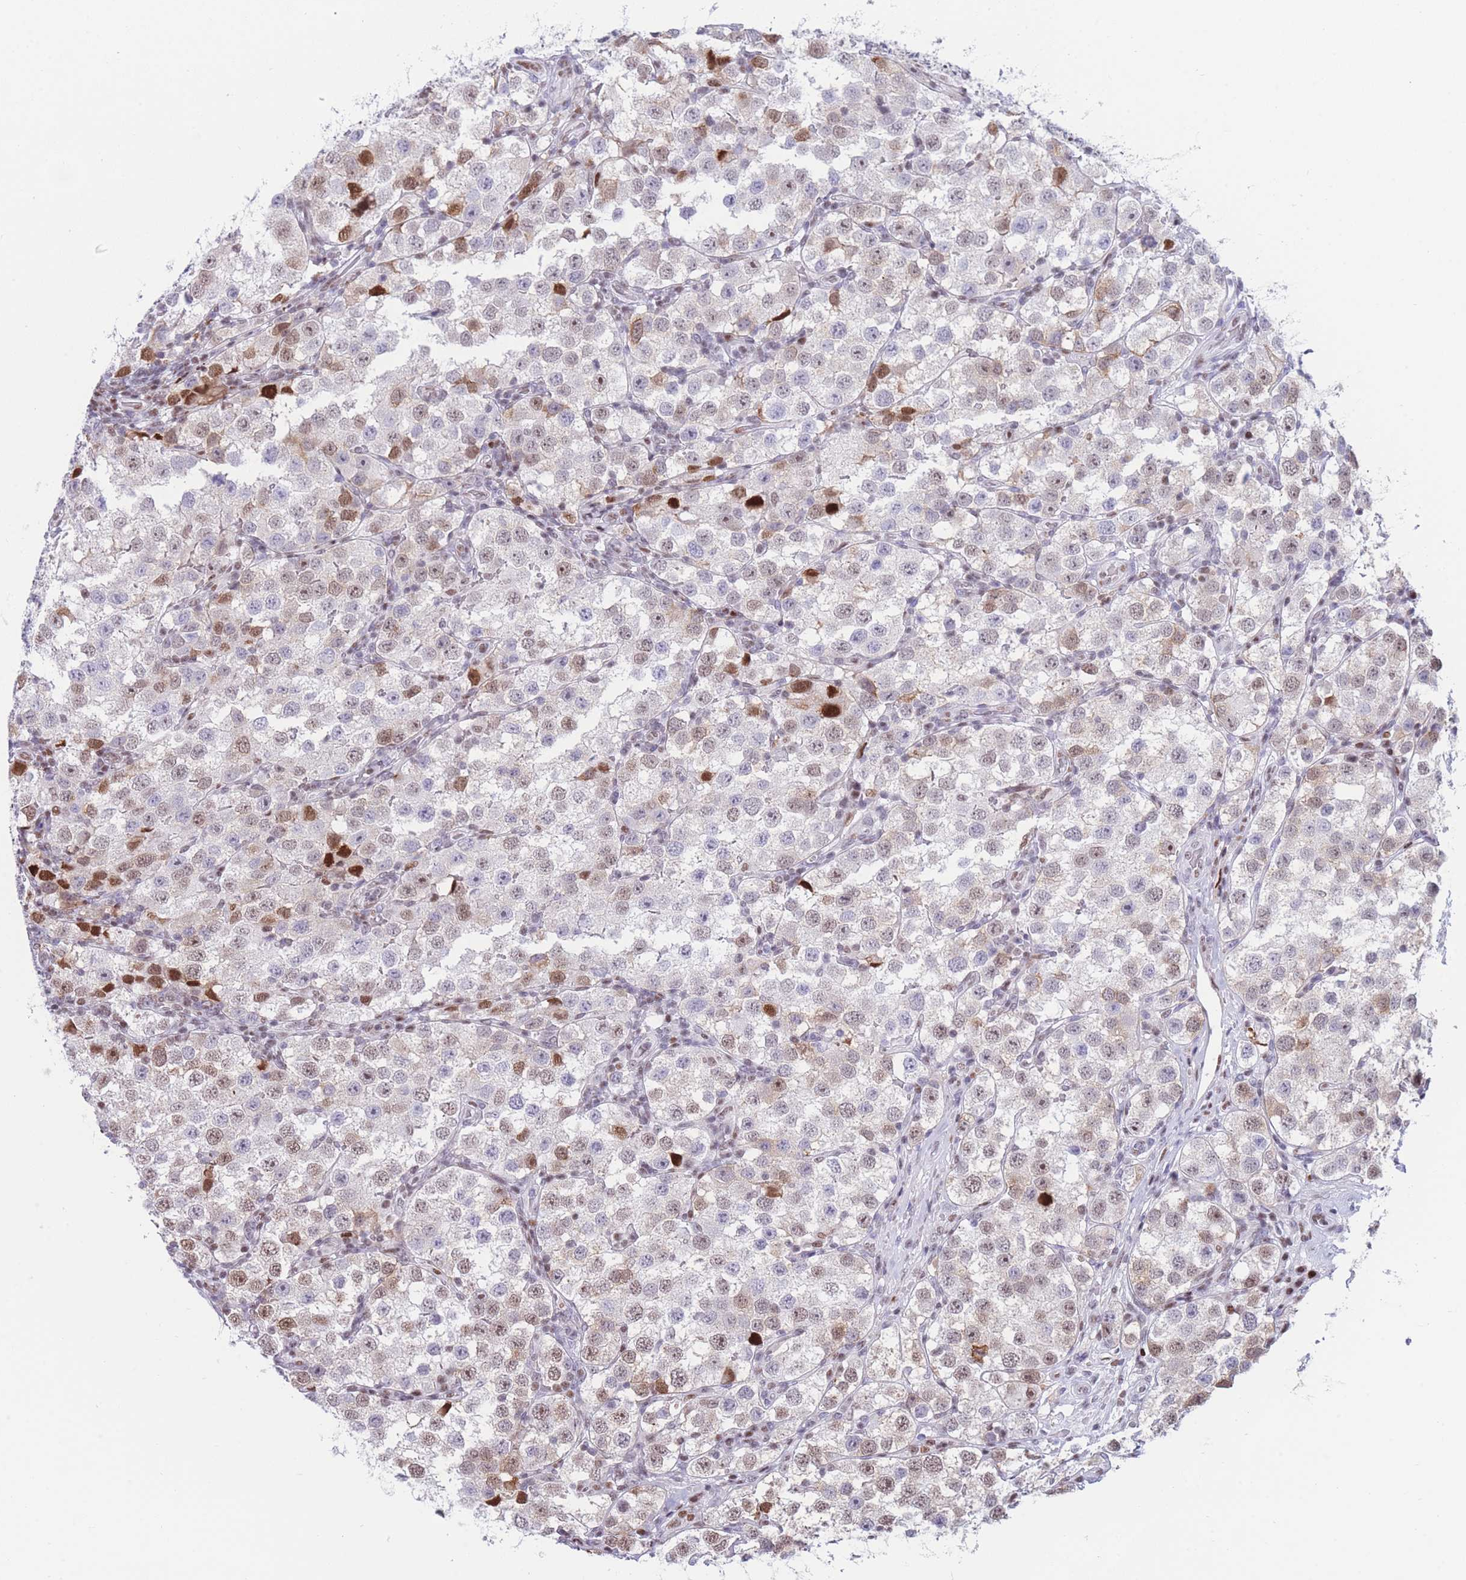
{"staining": {"intensity": "moderate", "quantity": "25%-75%", "location": "nuclear"}, "tissue": "testis cancer", "cell_type": "Tumor cells", "image_type": "cancer", "snomed": [{"axis": "morphology", "description": "Seminoma, NOS"}, {"axis": "topography", "description": "Testis"}], "caption": "Moderate nuclear staining for a protein is appreciated in about 25%-75% of tumor cells of testis cancer (seminoma) using immunohistochemistry.", "gene": "DNAJC3", "patient": {"sex": "male", "age": 37}}